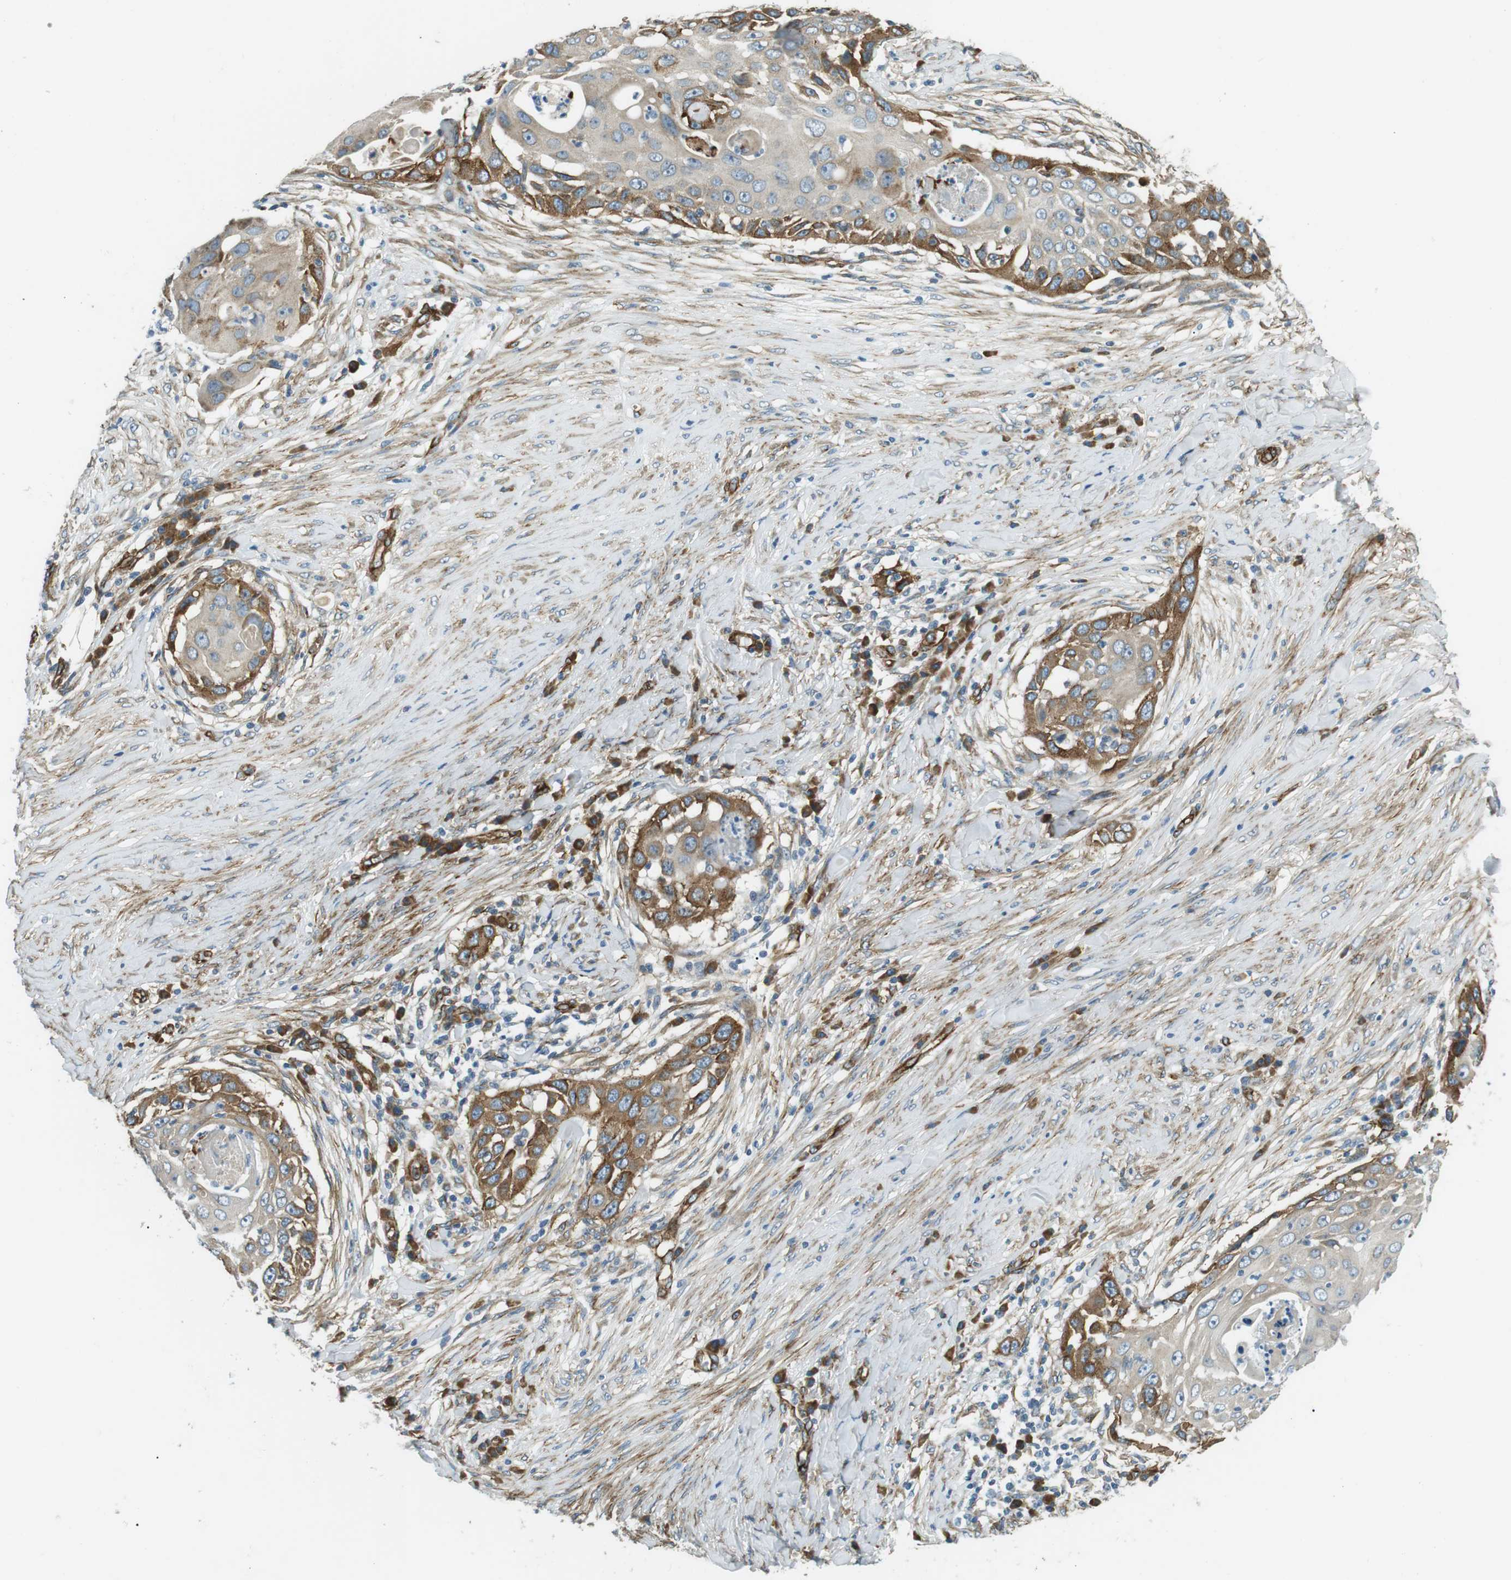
{"staining": {"intensity": "moderate", "quantity": "25%-75%", "location": "cytoplasmic/membranous"}, "tissue": "skin cancer", "cell_type": "Tumor cells", "image_type": "cancer", "snomed": [{"axis": "morphology", "description": "Squamous cell carcinoma, NOS"}, {"axis": "topography", "description": "Skin"}], "caption": "An IHC micrograph of tumor tissue is shown. Protein staining in brown highlights moderate cytoplasmic/membranous positivity in squamous cell carcinoma (skin) within tumor cells.", "gene": "ODR4", "patient": {"sex": "female", "age": 44}}